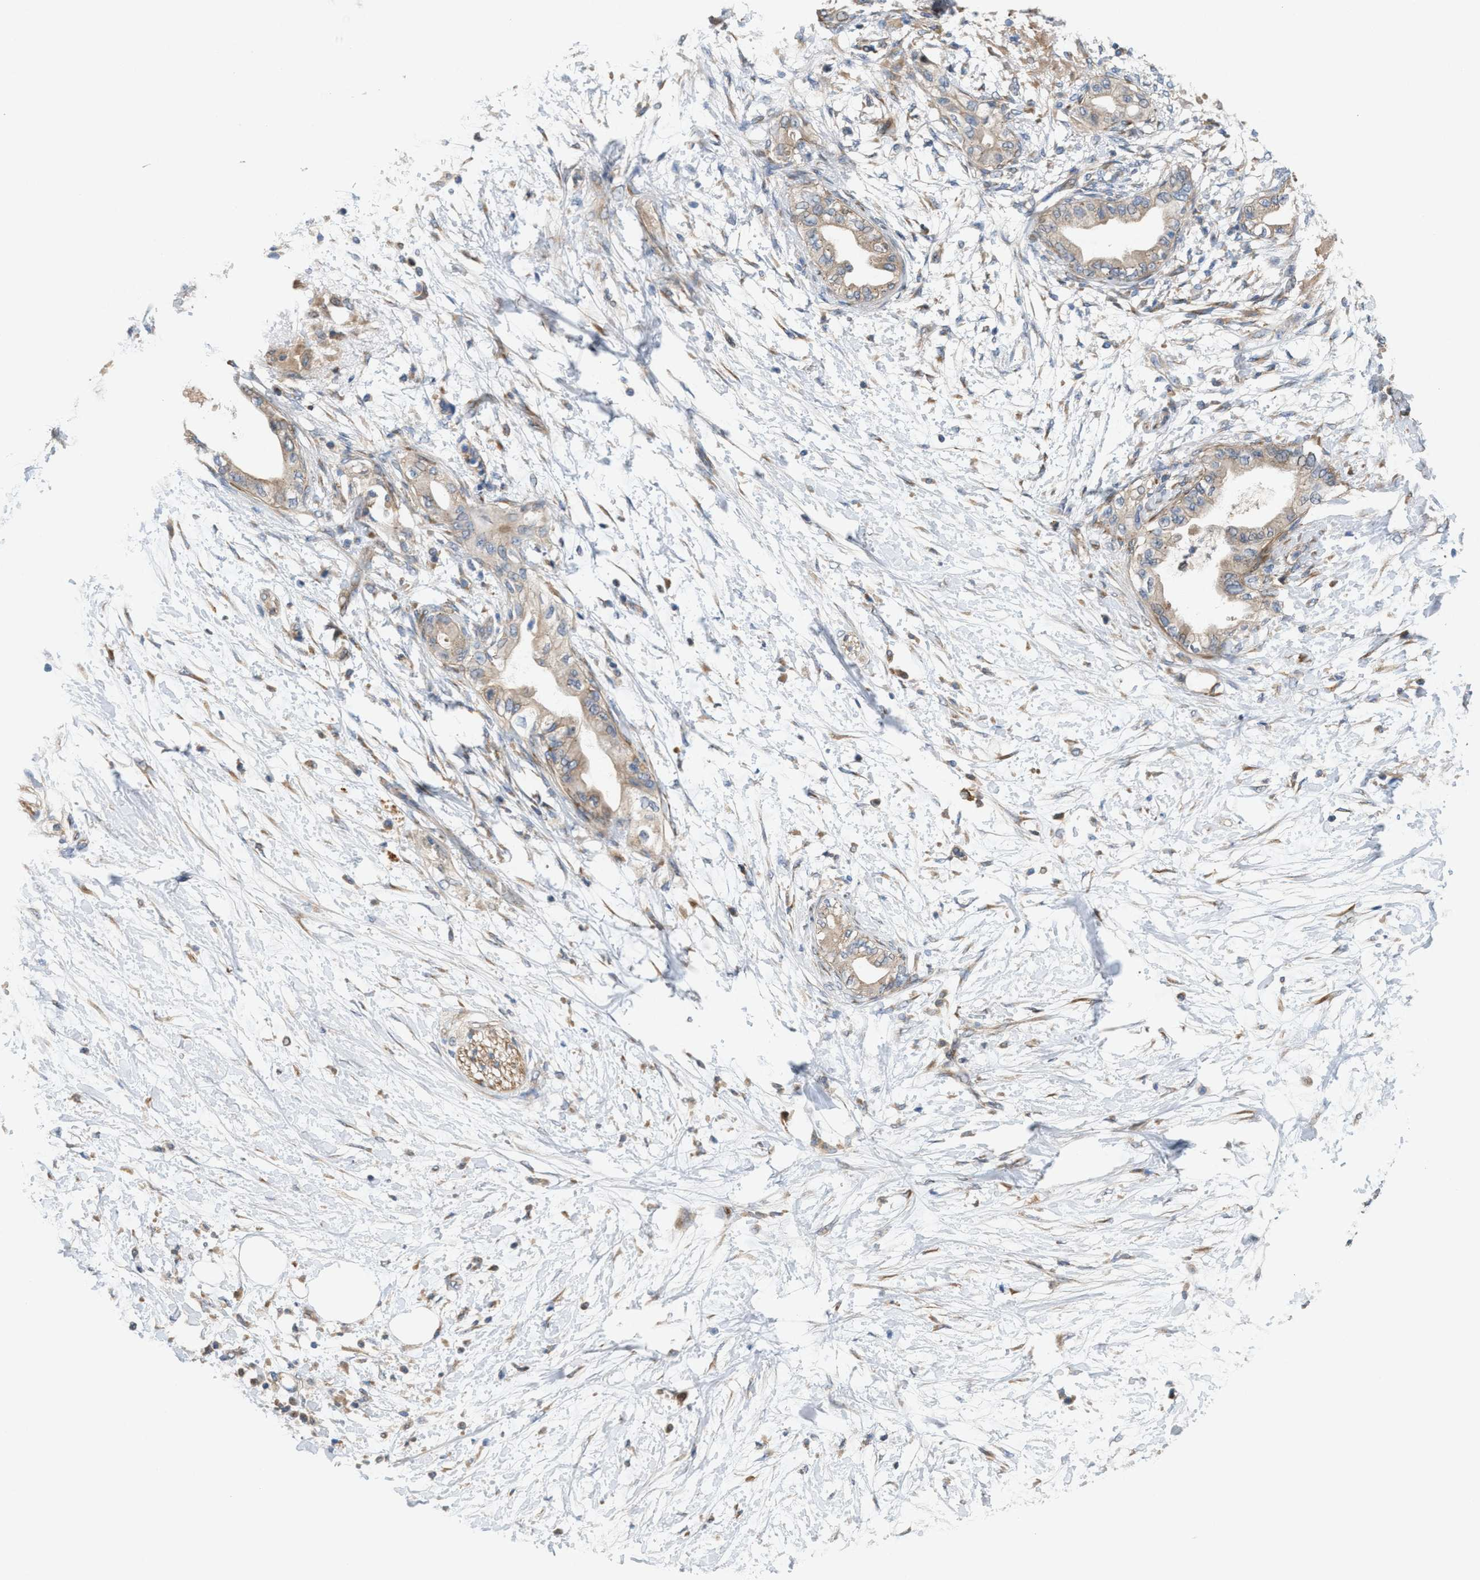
{"staining": {"intensity": "negative", "quantity": "none", "location": "none"}, "tissue": "adipose tissue", "cell_type": "Adipocytes", "image_type": "normal", "snomed": [{"axis": "morphology", "description": "Normal tissue, NOS"}, {"axis": "morphology", "description": "Adenocarcinoma, NOS"}, {"axis": "topography", "description": "Duodenum"}, {"axis": "topography", "description": "Peripheral nerve tissue"}], "caption": "Immunohistochemistry image of benign adipose tissue: human adipose tissue stained with DAB displays no significant protein staining in adipocytes. (DAB (3,3'-diaminobenzidine) immunohistochemistry, high magnification).", "gene": "CYB5D1", "patient": {"sex": "female", "age": 60}}